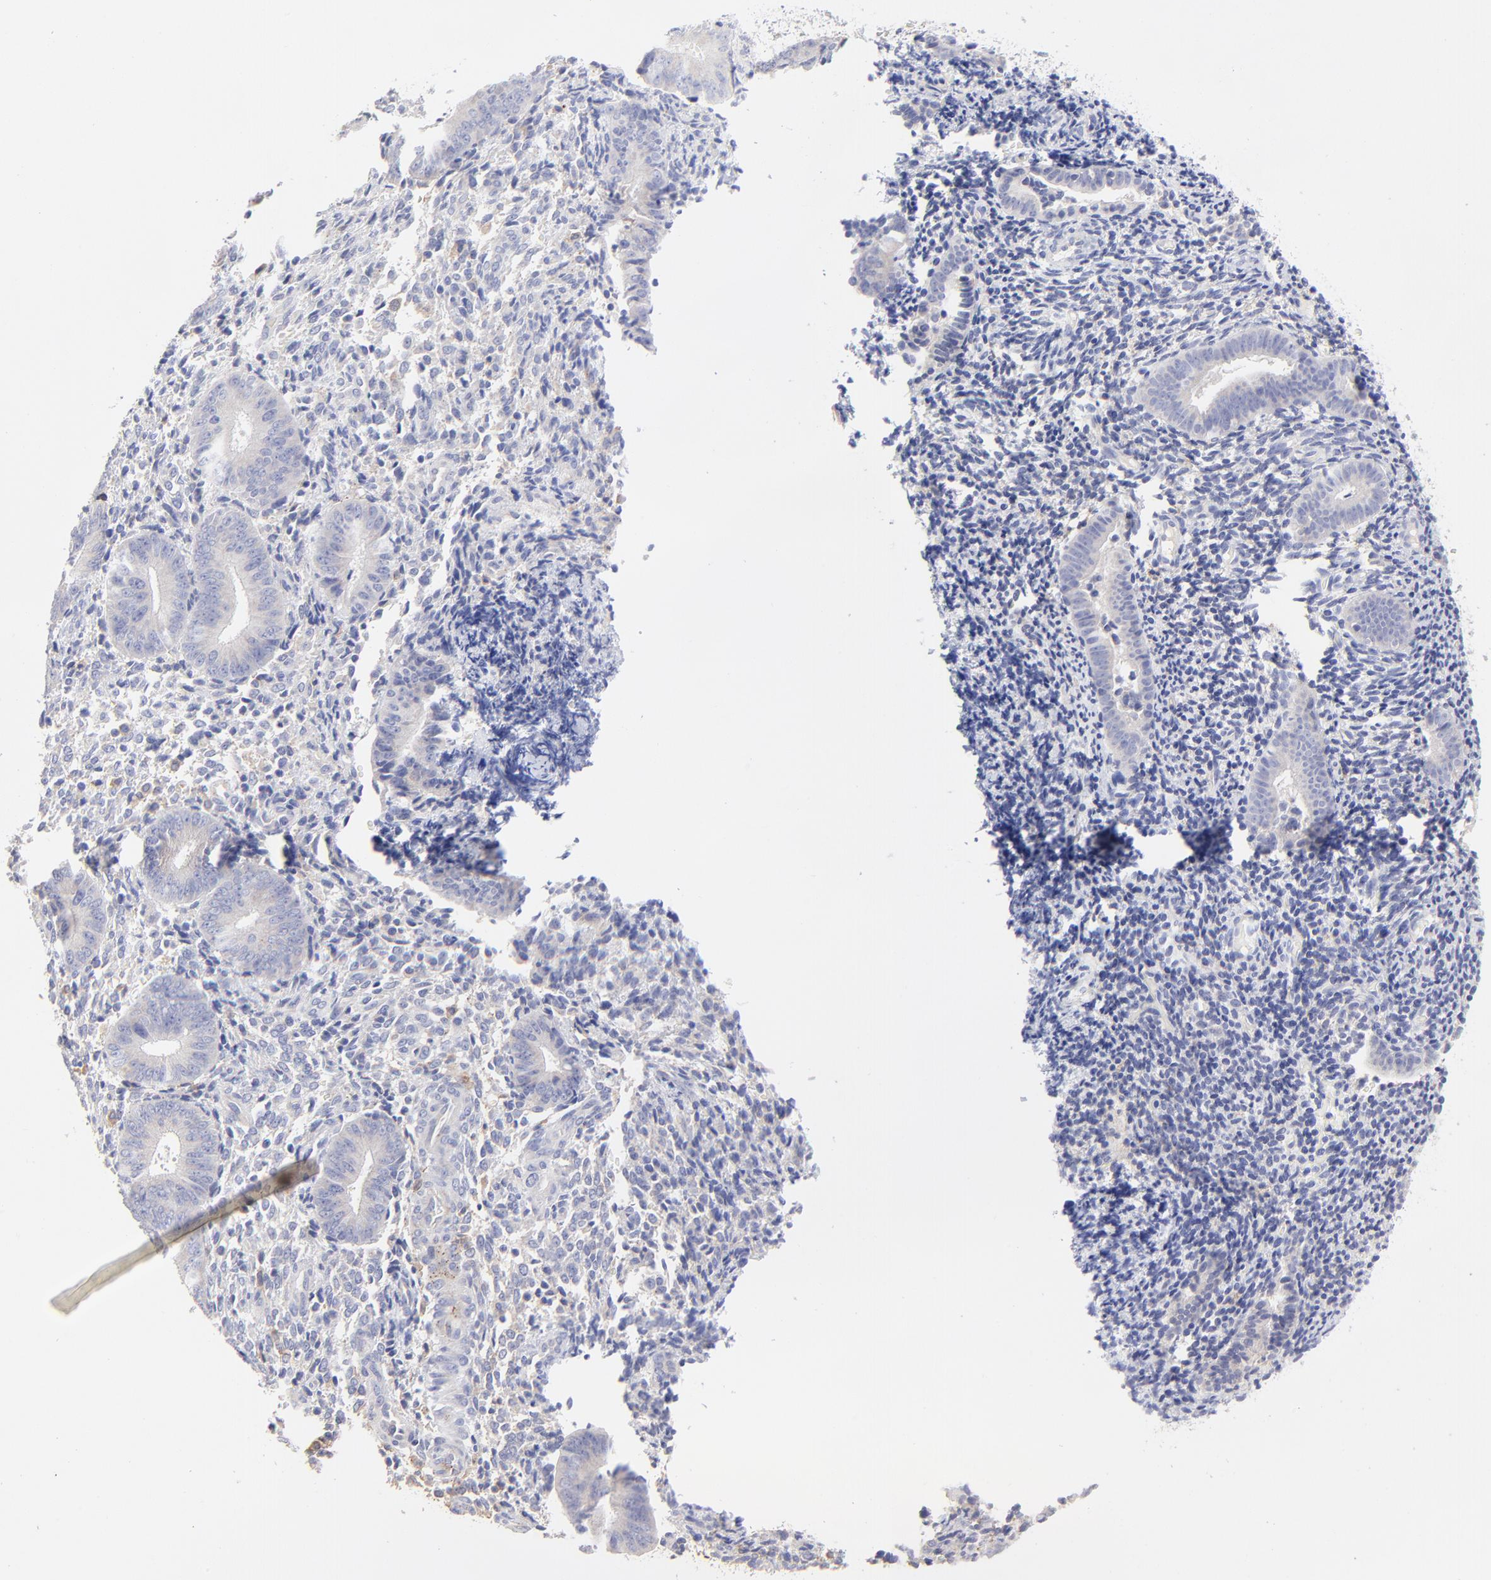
{"staining": {"intensity": "weak", "quantity": "<25%", "location": "cytoplasmic/membranous"}, "tissue": "endometrium", "cell_type": "Cells in endometrial stroma", "image_type": "normal", "snomed": [{"axis": "morphology", "description": "Normal tissue, NOS"}, {"axis": "topography", "description": "Uterus"}, {"axis": "topography", "description": "Endometrium"}], "caption": "Immunohistochemistry (IHC) histopathology image of benign endometrium stained for a protein (brown), which shows no staining in cells in endometrial stroma. (Brightfield microscopy of DAB IHC at high magnification).", "gene": "LHFPL1", "patient": {"sex": "female", "age": 33}}